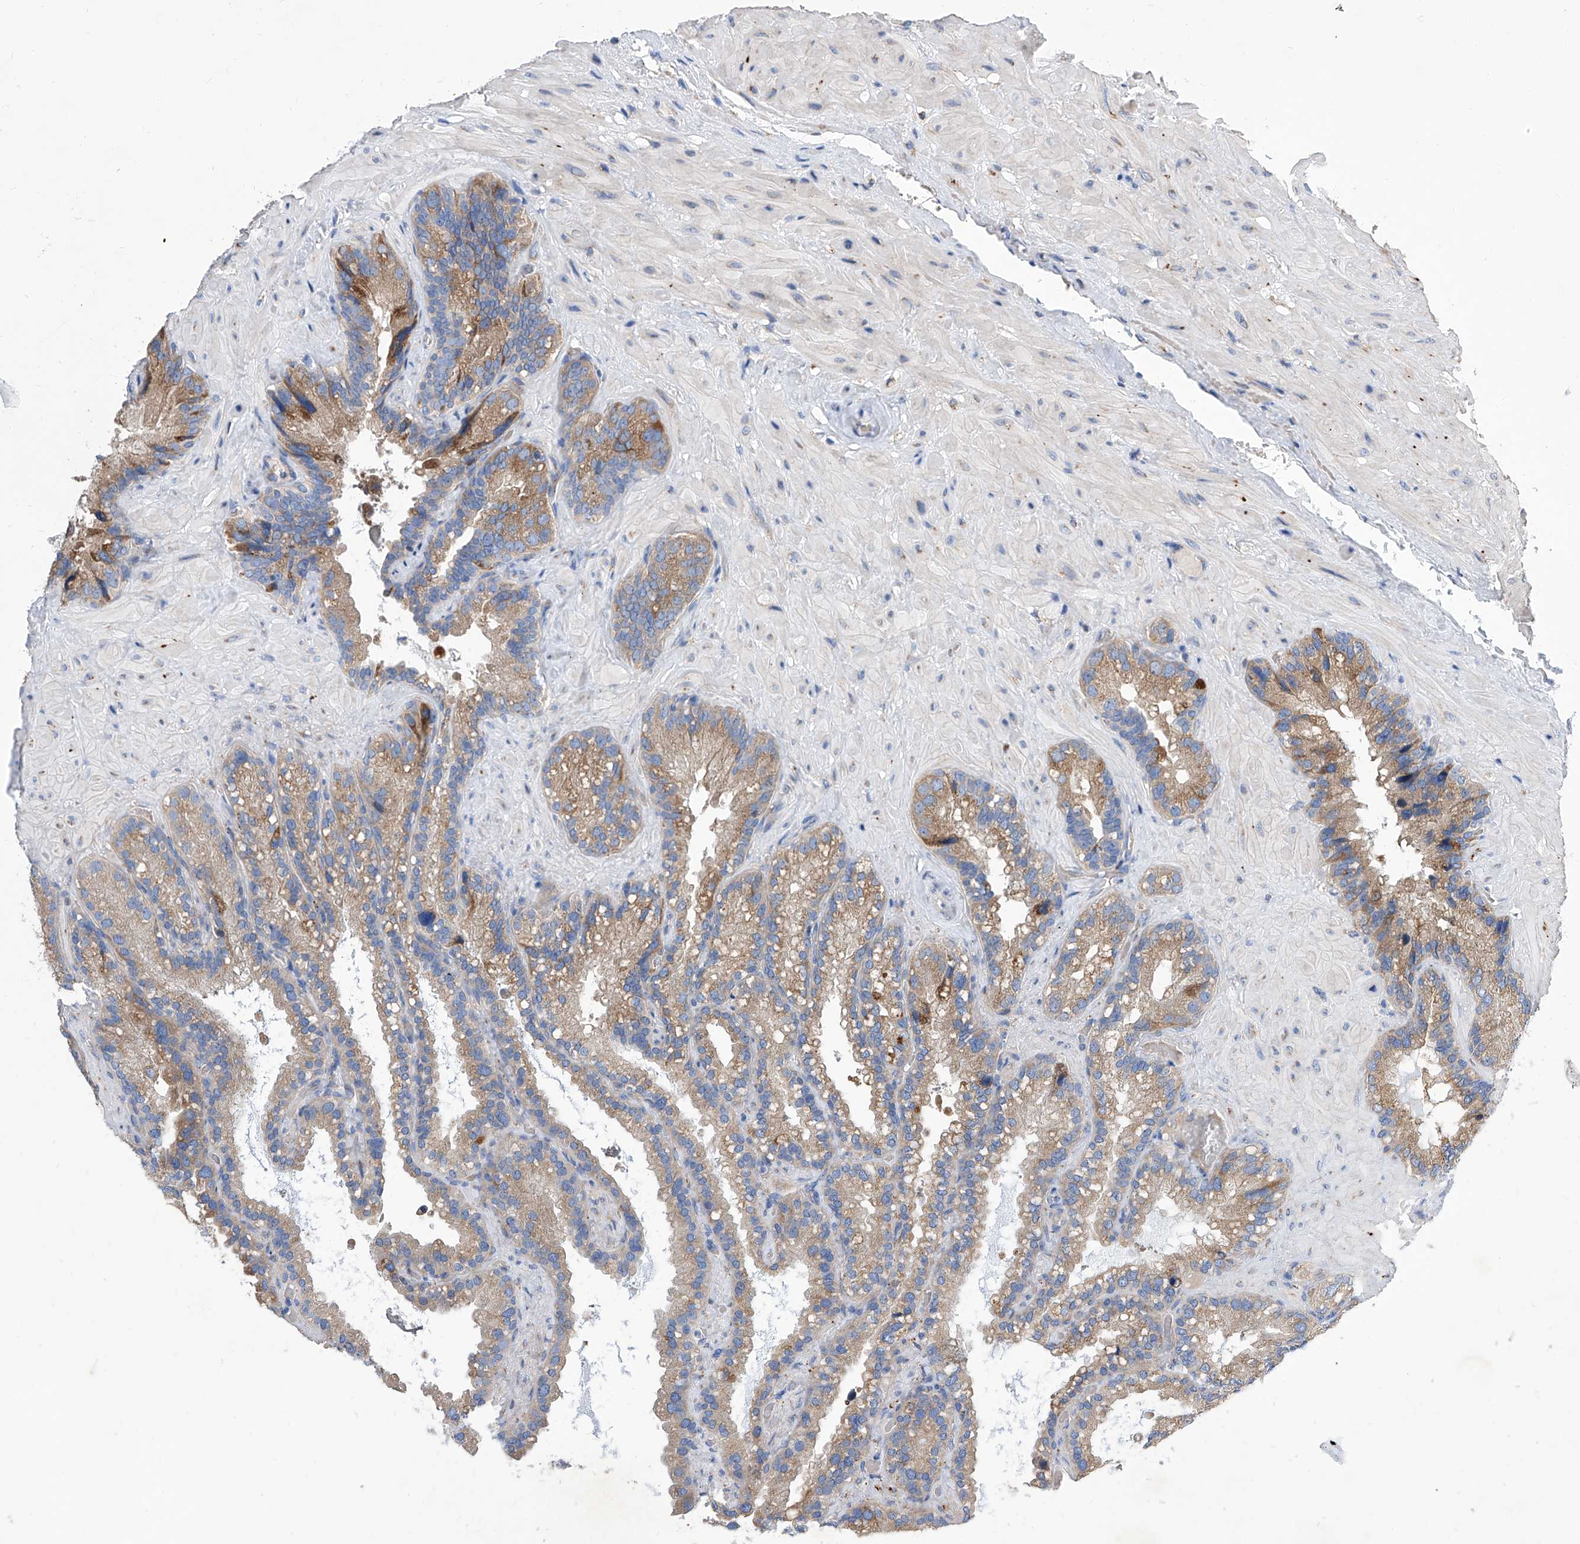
{"staining": {"intensity": "moderate", "quantity": "25%-75%", "location": "cytoplasmic/membranous"}, "tissue": "seminal vesicle", "cell_type": "Glandular cells", "image_type": "normal", "snomed": [{"axis": "morphology", "description": "Normal tissue, NOS"}, {"axis": "topography", "description": "Prostate"}, {"axis": "topography", "description": "Seminal veicle"}], "caption": "The photomicrograph shows immunohistochemical staining of unremarkable seminal vesicle. There is moderate cytoplasmic/membranous expression is seen in approximately 25%-75% of glandular cells. Using DAB (3,3'-diaminobenzidine) (brown) and hematoxylin (blue) stains, captured at high magnification using brightfield microscopy.", "gene": "TJAP1", "patient": {"sex": "male", "age": 68}}